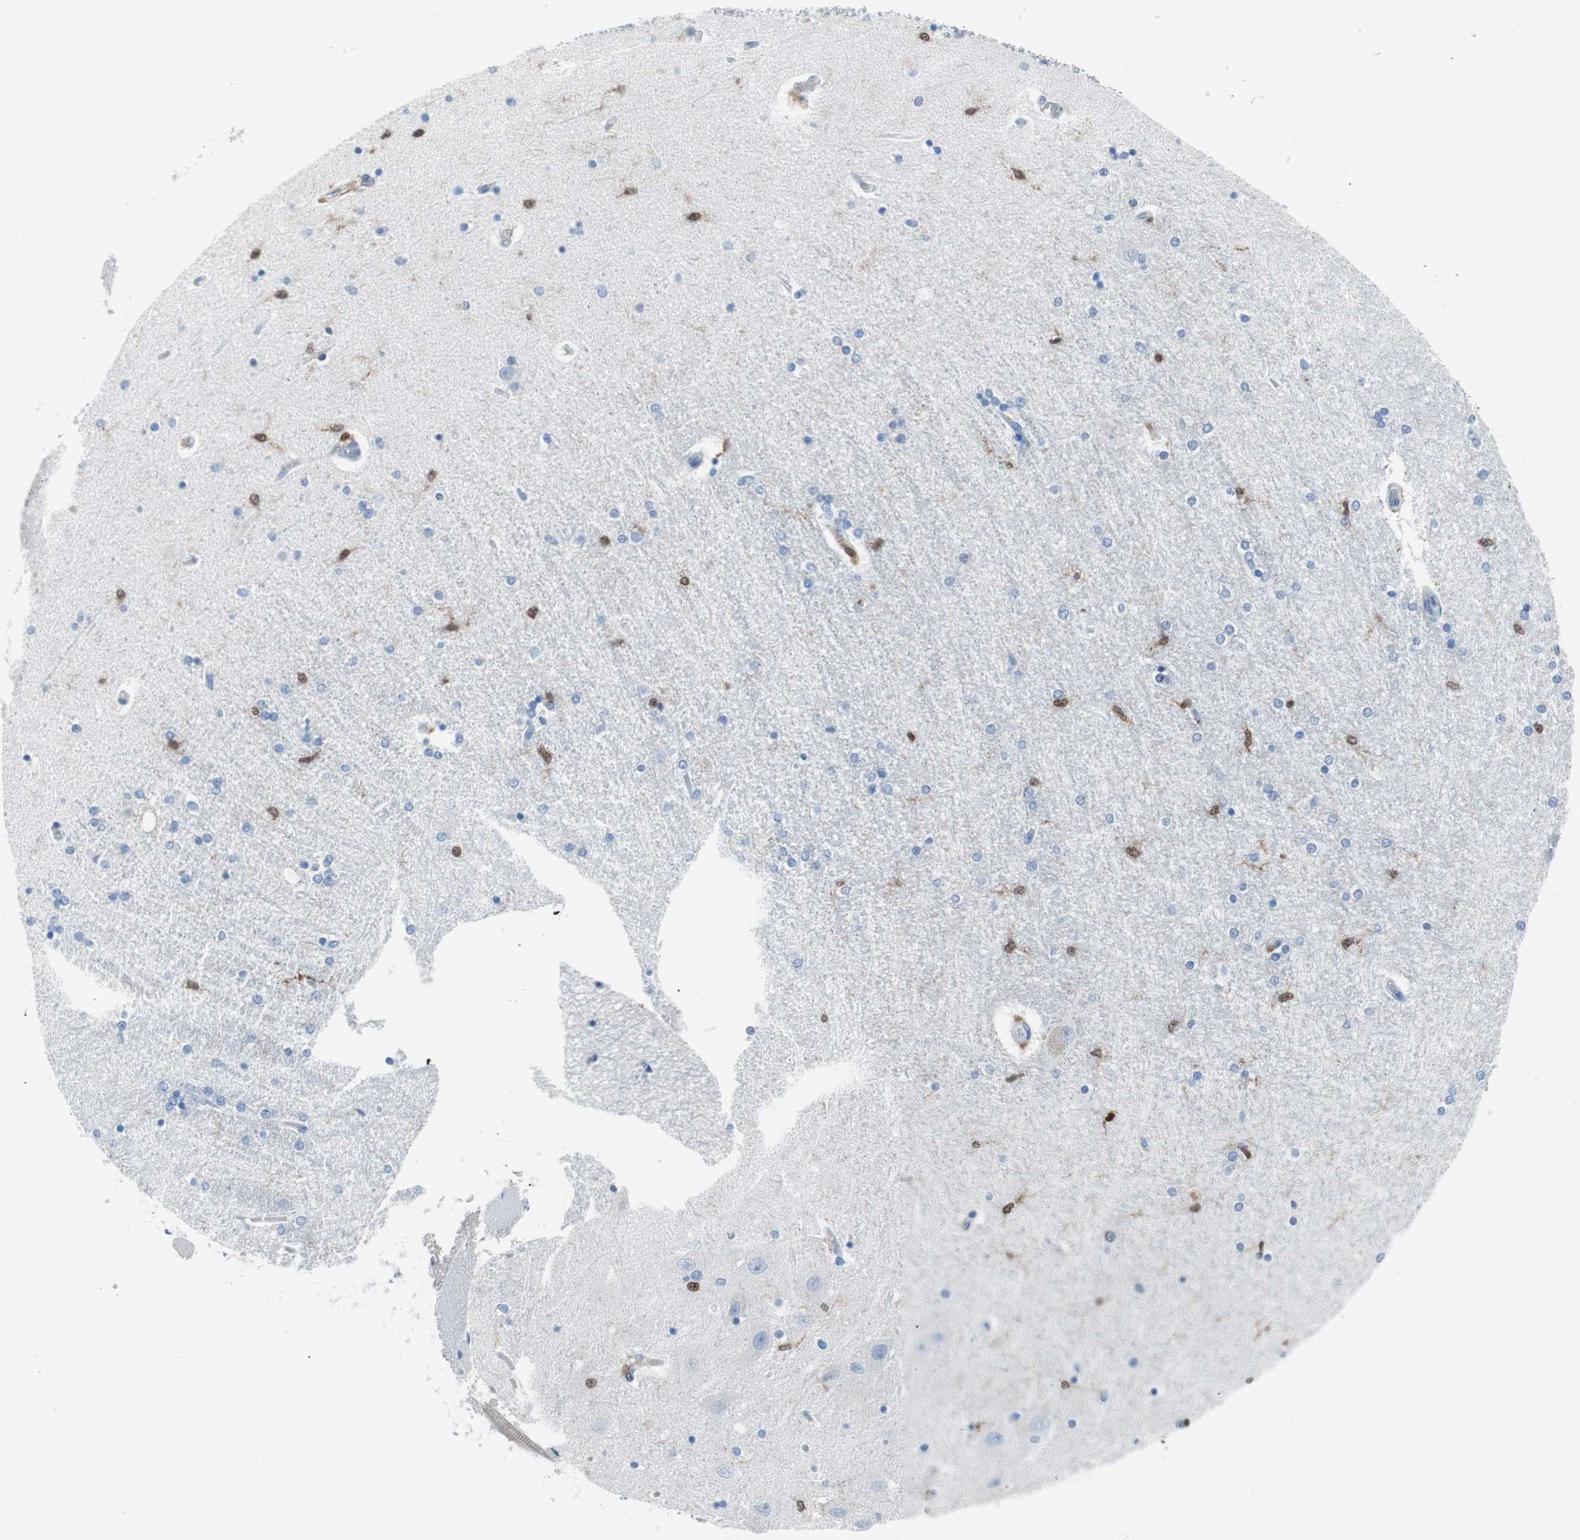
{"staining": {"intensity": "moderate", "quantity": "<25%", "location": "nuclear"}, "tissue": "hippocampus", "cell_type": "Glial cells", "image_type": "normal", "snomed": [{"axis": "morphology", "description": "Normal tissue, NOS"}, {"axis": "topography", "description": "Hippocampus"}], "caption": "Moderate nuclear staining for a protein is appreciated in approximately <25% of glial cells of unremarkable hippocampus using immunohistochemistry (IHC).", "gene": "IL18", "patient": {"sex": "female", "age": 54}}